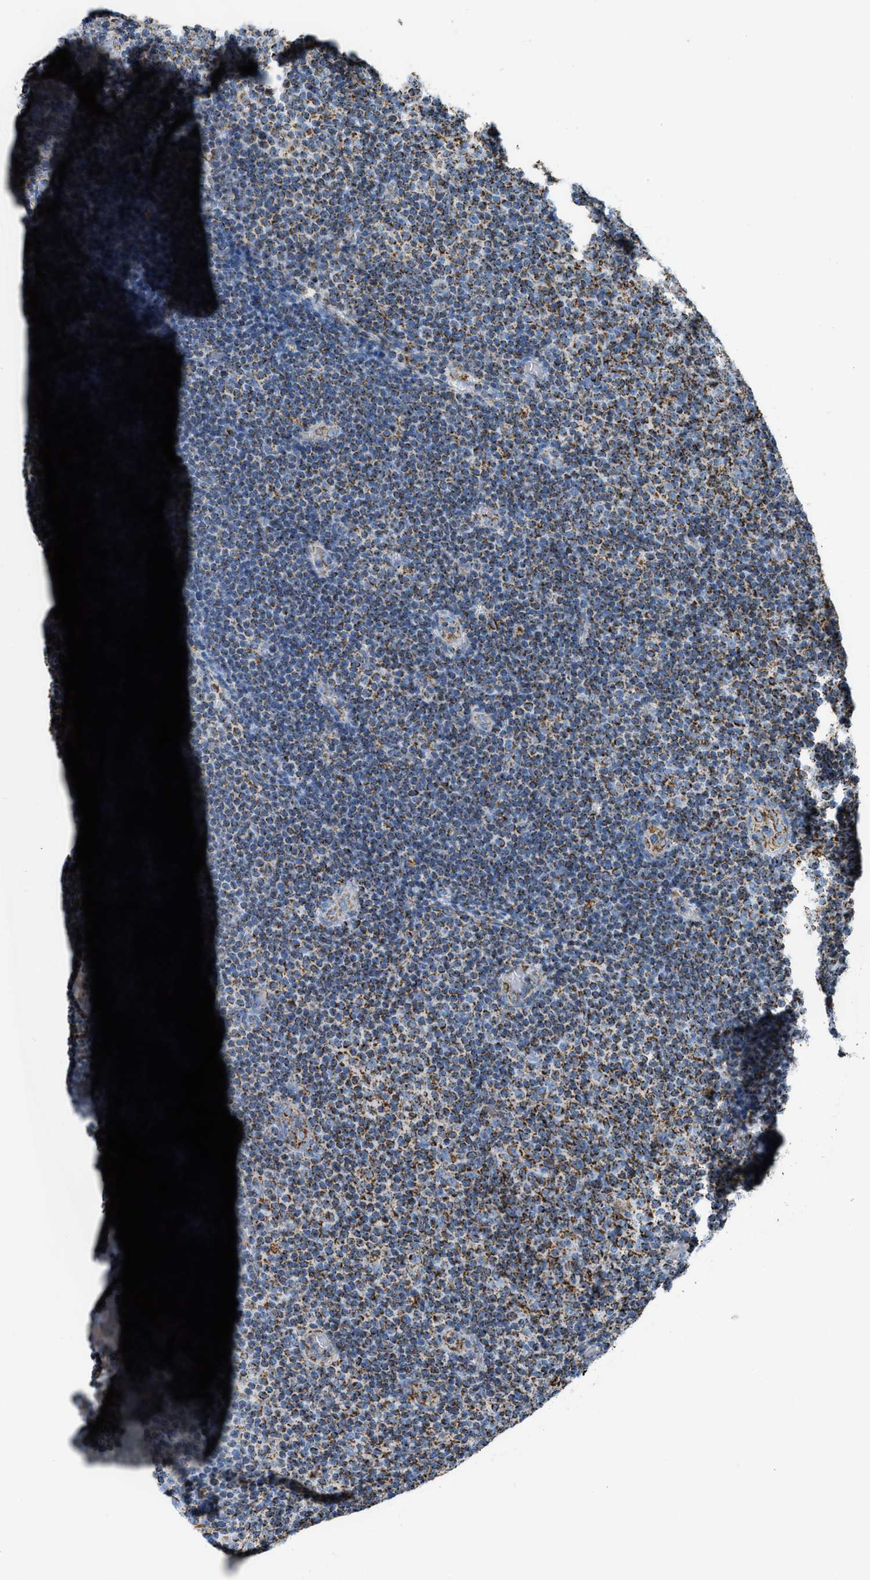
{"staining": {"intensity": "moderate", "quantity": ">75%", "location": "cytoplasmic/membranous"}, "tissue": "lymphoma", "cell_type": "Tumor cells", "image_type": "cancer", "snomed": [{"axis": "morphology", "description": "Malignant lymphoma, non-Hodgkin's type, Low grade"}, {"axis": "topography", "description": "Lymph node"}], "caption": "IHC histopathology image of neoplastic tissue: human malignant lymphoma, non-Hodgkin's type (low-grade) stained using IHC reveals medium levels of moderate protein expression localized specifically in the cytoplasmic/membranous of tumor cells, appearing as a cytoplasmic/membranous brown color.", "gene": "ETFB", "patient": {"sex": "male", "age": 83}}